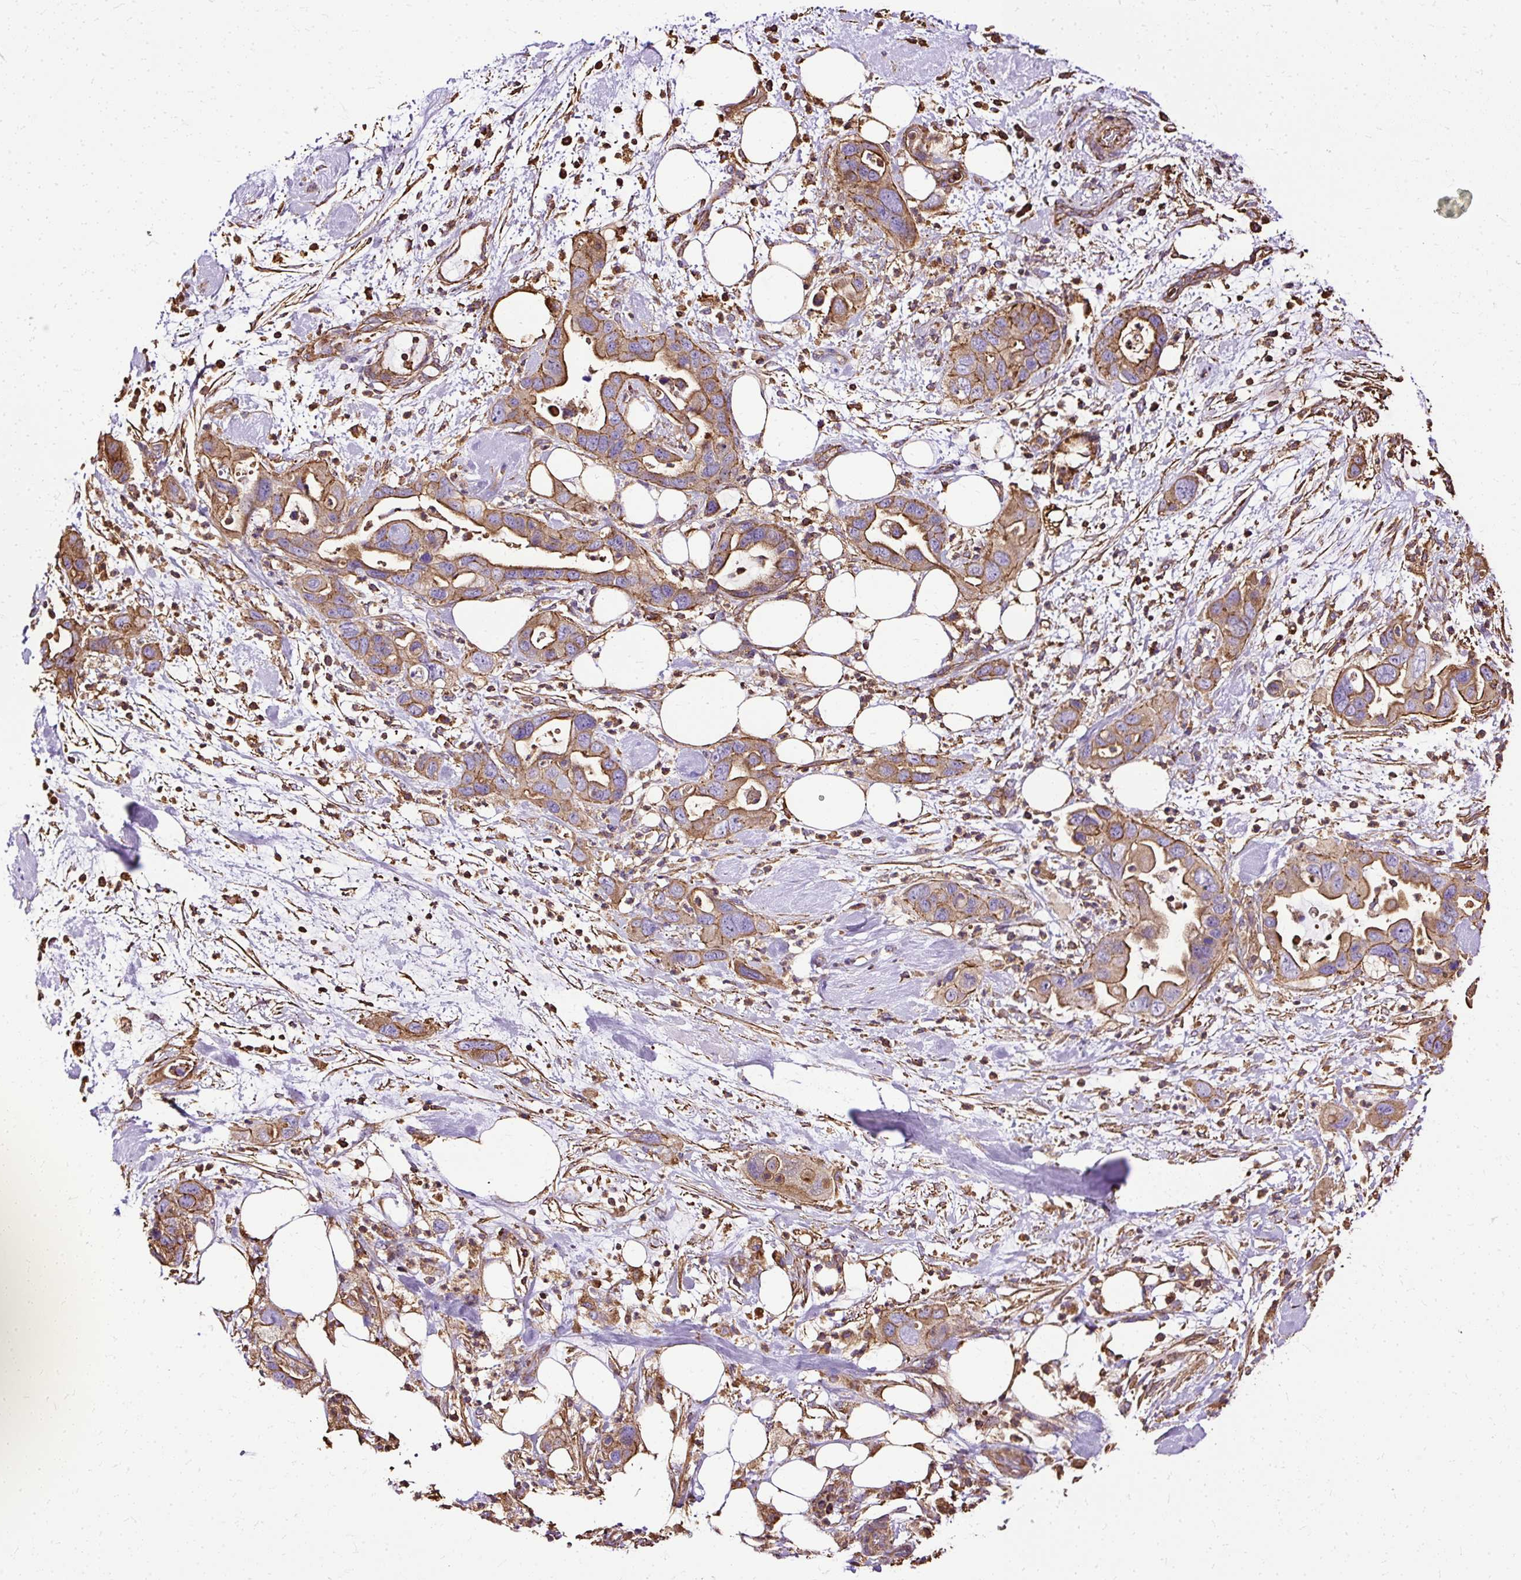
{"staining": {"intensity": "strong", "quantity": ">75%", "location": "cytoplasmic/membranous"}, "tissue": "pancreatic cancer", "cell_type": "Tumor cells", "image_type": "cancer", "snomed": [{"axis": "morphology", "description": "Adenocarcinoma, NOS"}, {"axis": "topography", "description": "Pancreas"}], "caption": "Brown immunohistochemical staining in pancreatic cancer demonstrates strong cytoplasmic/membranous staining in approximately >75% of tumor cells.", "gene": "KLHL11", "patient": {"sex": "female", "age": 71}}